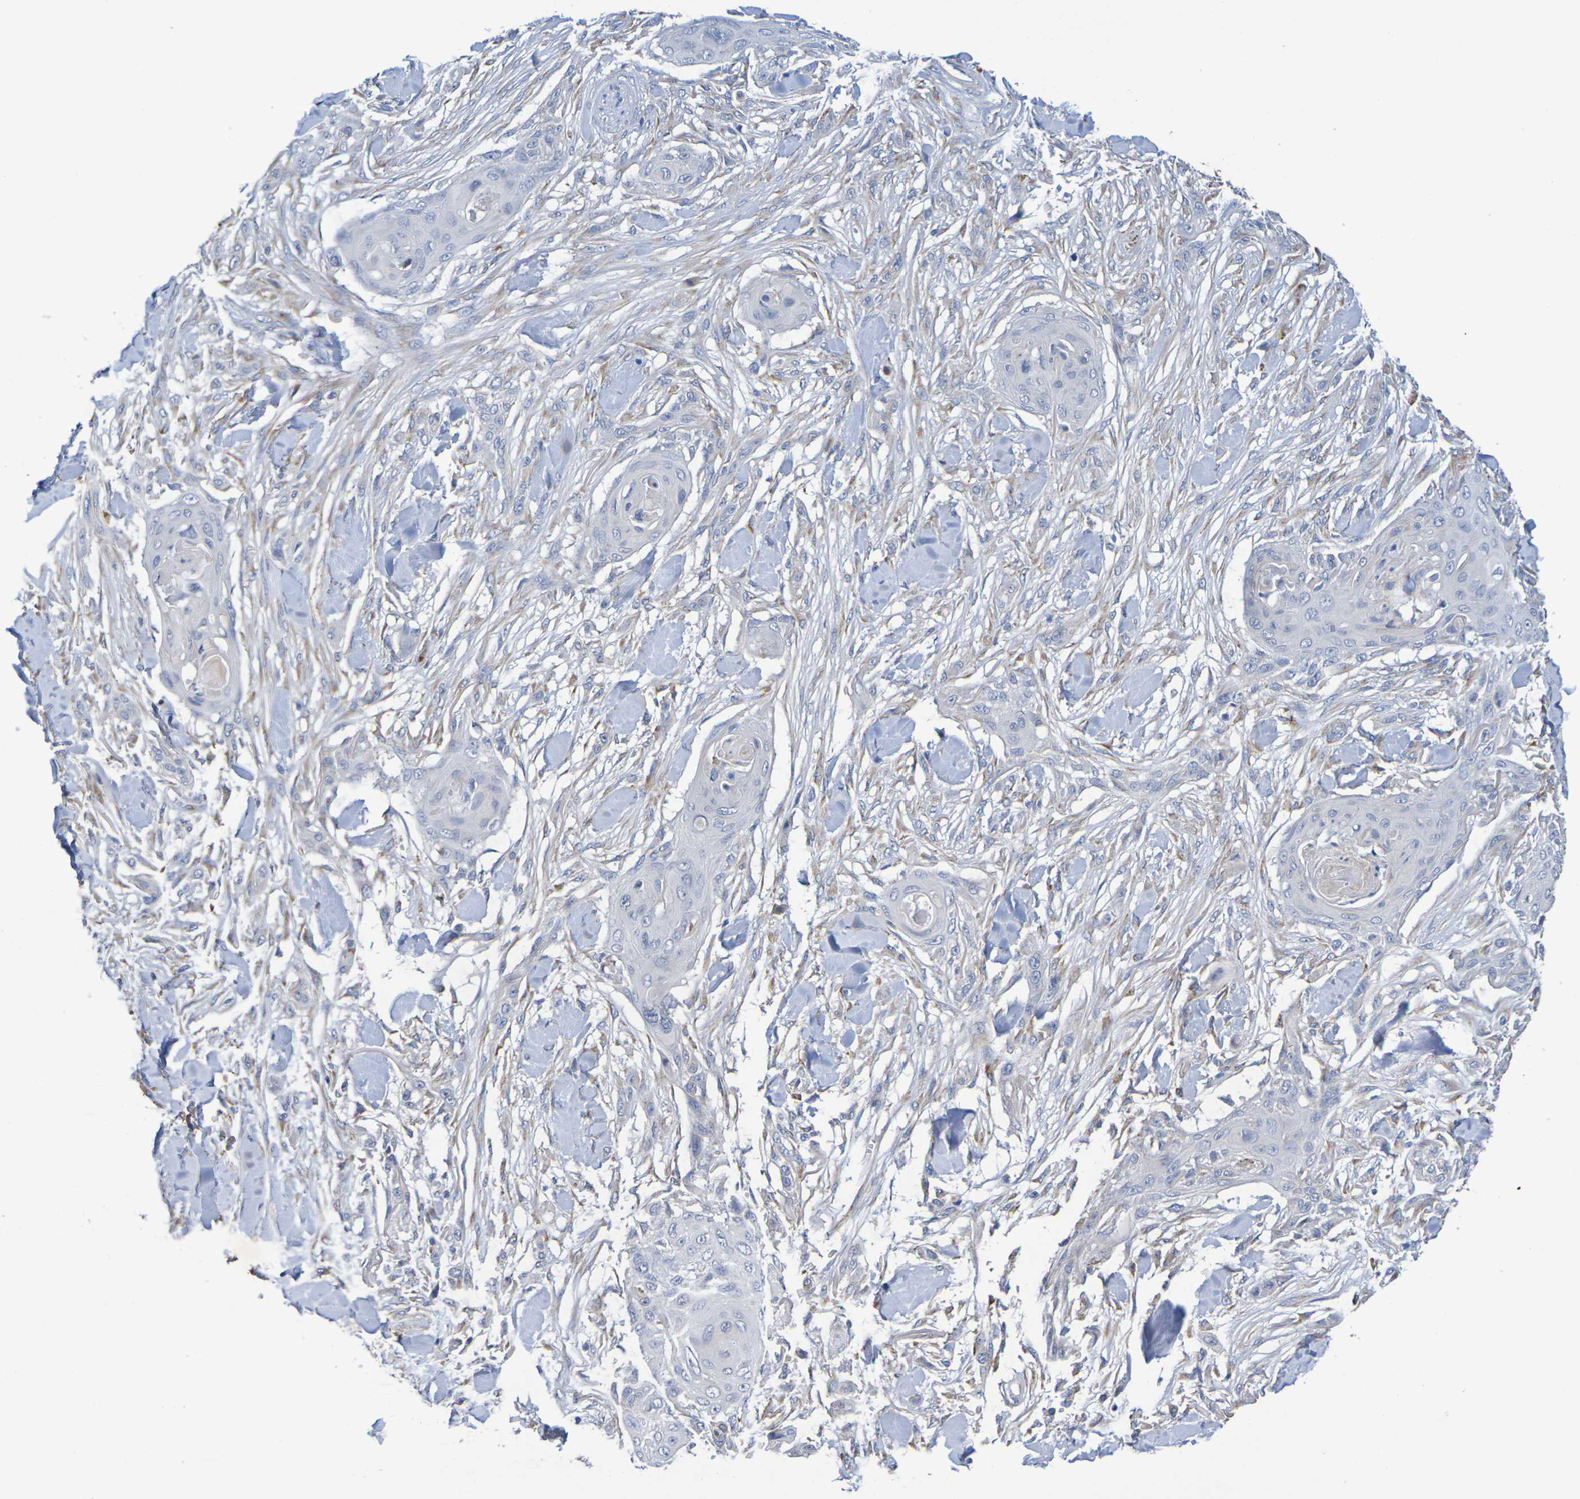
{"staining": {"intensity": "weak", "quantity": "<25%", "location": "cytoplasmic/membranous"}, "tissue": "skin cancer", "cell_type": "Tumor cells", "image_type": "cancer", "snomed": [{"axis": "morphology", "description": "Squamous cell carcinoma, NOS"}, {"axis": "topography", "description": "Skin"}], "caption": "Histopathology image shows no significant protein staining in tumor cells of squamous cell carcinoma (skin).", "gene": "SDC4", "patient": {"sex": "female", "age": 59}}